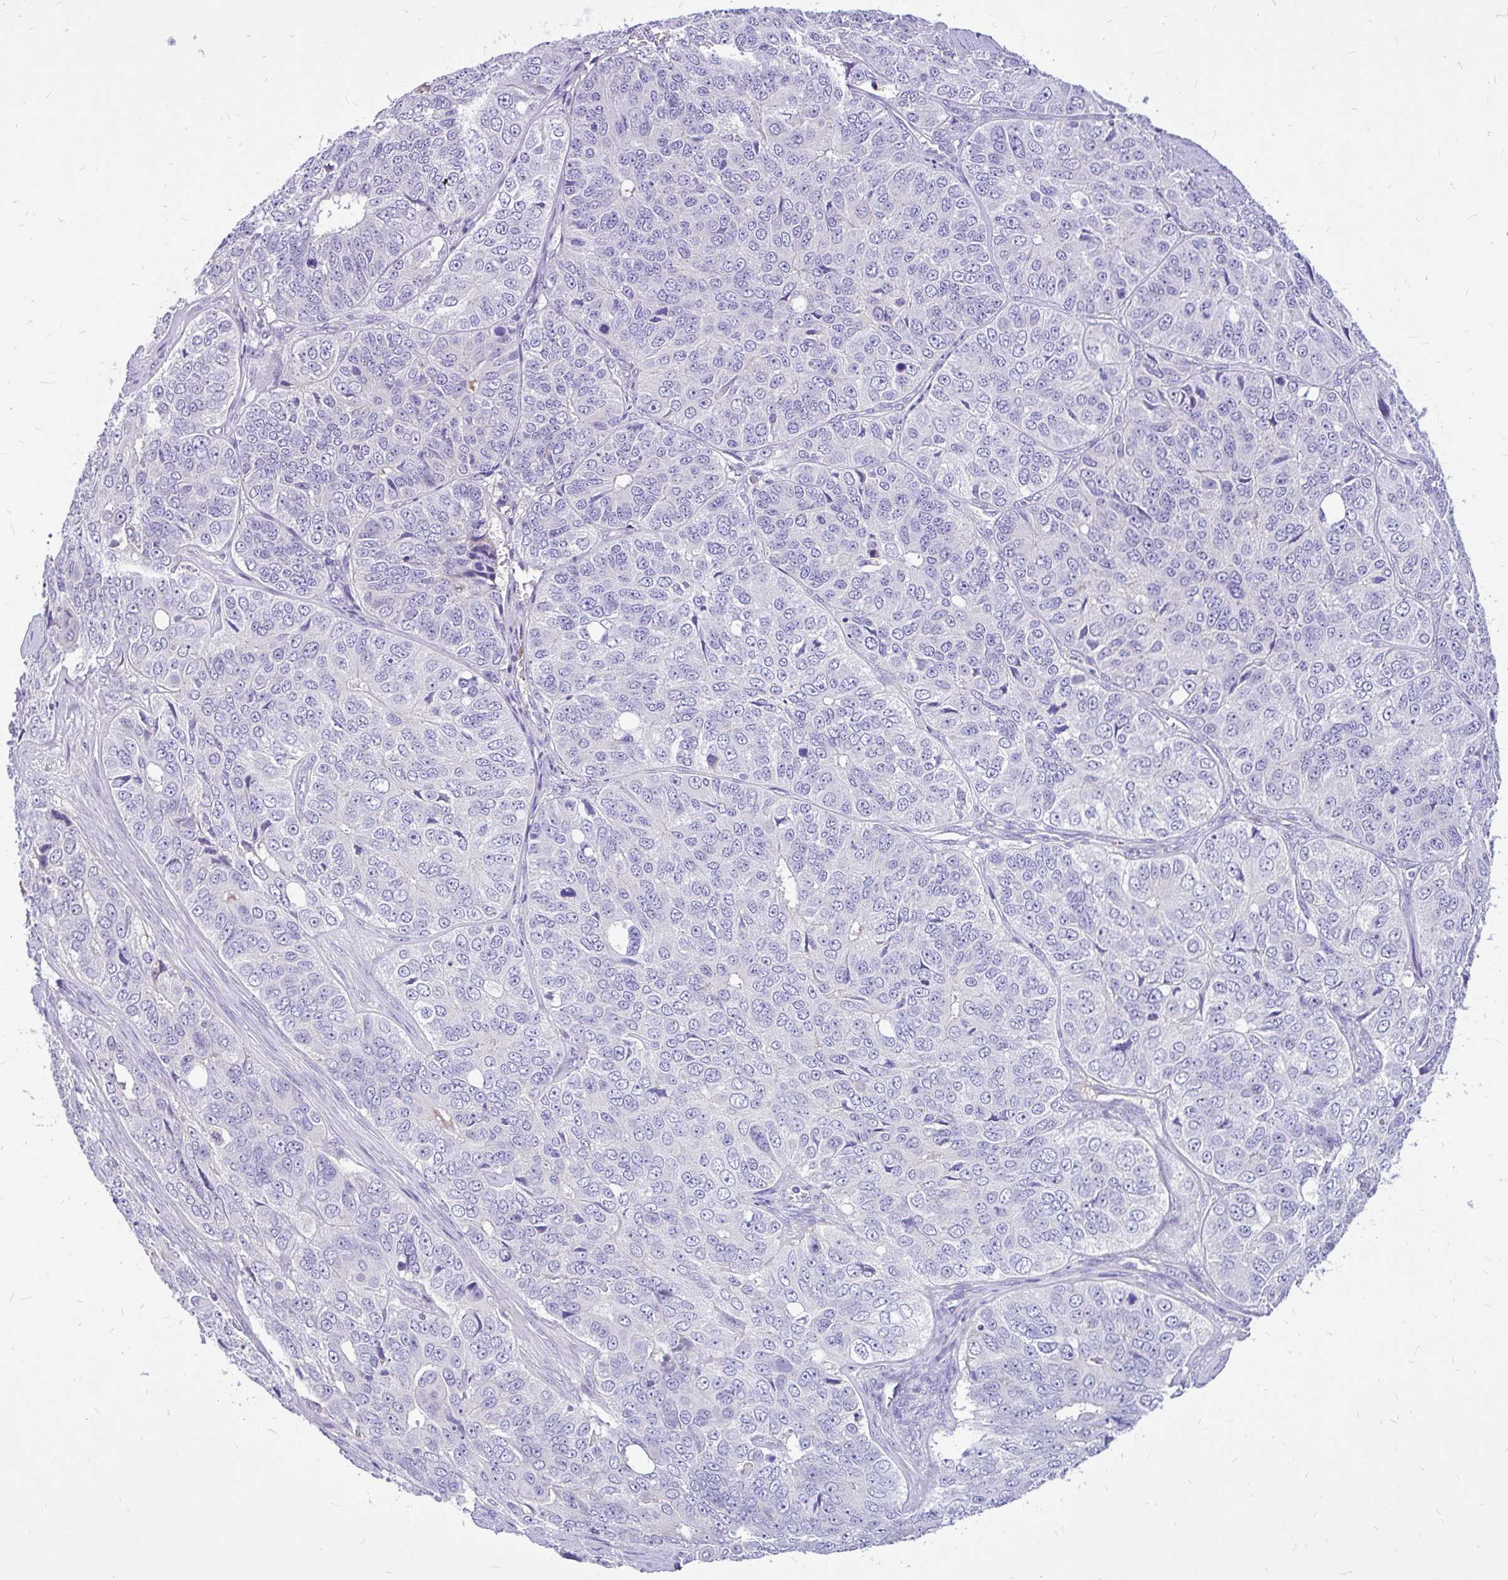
{"staining": {"intensity": "negative", "quantity": "none", "location": "none"}, "tissue": "ovarian cancer", "cell_type": "Tumor cells", "image_type": "cancer", "snomed": [{"axis": "morphology", "description": "Carcinoma, endometroid"}, {"axis": "topography", "description": "Ovary"}], "caption": "IHC of ovarian cancer (endometroid carcinoma) exhibits no expression in tumor cells.", "gene": "MAP1LC3A", "patient": {"sex": "female", "age": 51}}